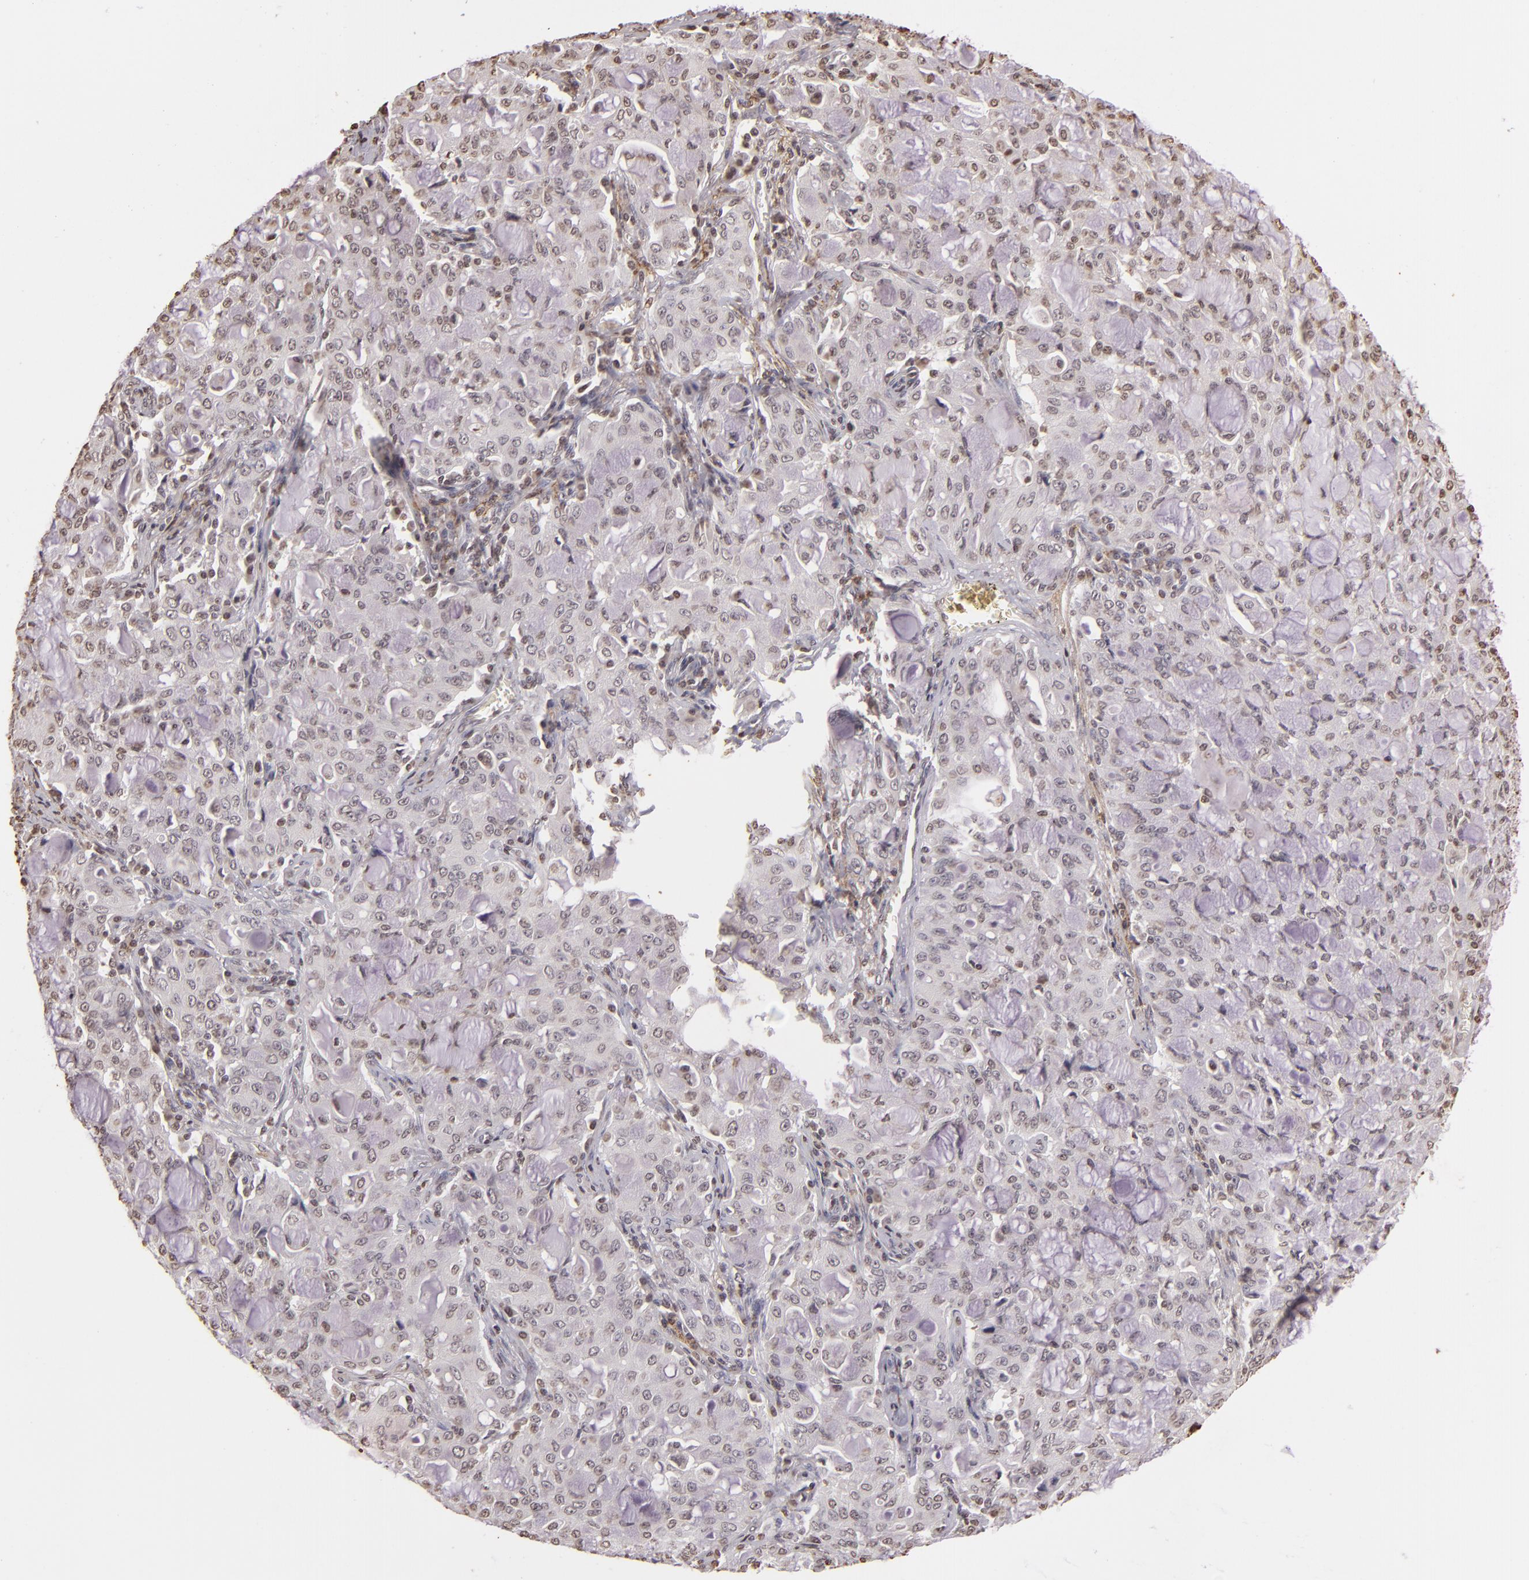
{"staining": {"intensity": "weak", "quantity": "<25%", "location": "nuclear"}, "tissue": "lung cancer", "cell_type": "Tumor cells", "image_type": "cancer", "snomed": [{"axis": "morphology", "description": "Adenocarcinoma, NOS"}, {"axis": "topography", "description": "Lung"}], "caption": "High power microscopy histopathology image of an immunohistochemistry (IHC) micrograph of lung cancer (adenocarcinoma), revealing no significant expression in tumor cells.", "gene": "THRB", "patient": {"sex": "female", "age": 44}}